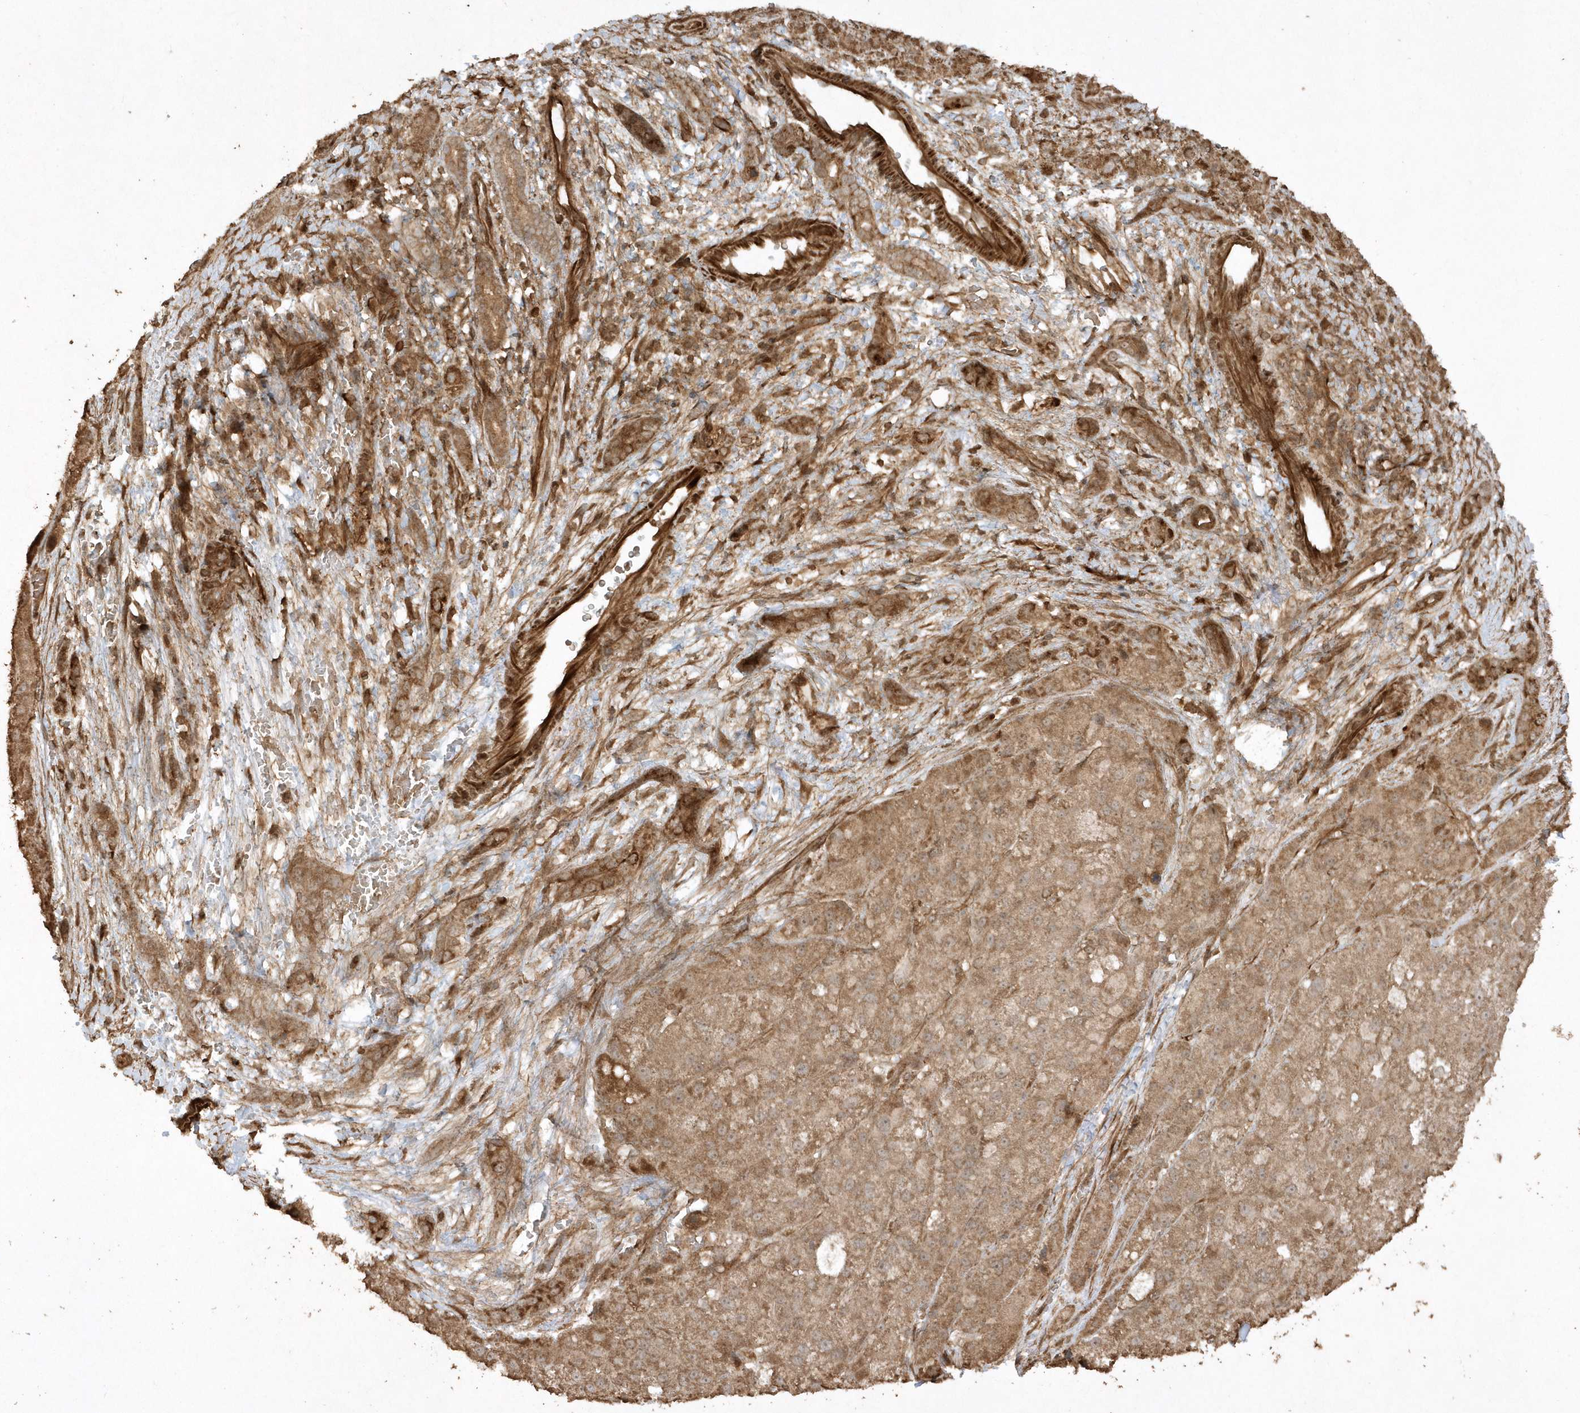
{"staining": {"intensity": "moderate", "quantity": ">75%", "location": "cytoplasmic/membranous"}, "tissue": "liver cancer", "cell_type": "Tumor cells", "image_type": "cancer", "snomed": [{"axis": "morphology", "description": "Carcinoma, Hepatocellular, NOS"}, {"axis": "topography", "description": "Liver"}], "caption": "Protein positivity by IHC exhibits moderate cytoplasmic/membranous expression in about >75% of tumor cells in liver cancer (hepatocellular carcinoma). The staining was performed using DAB to visualize the protein expression in brown, while the nuclei were stained in blue with hematoxylin (Magnification: 20x).", "gene": "AVPI1", "patient": {"sex": "male", "age": 57}}